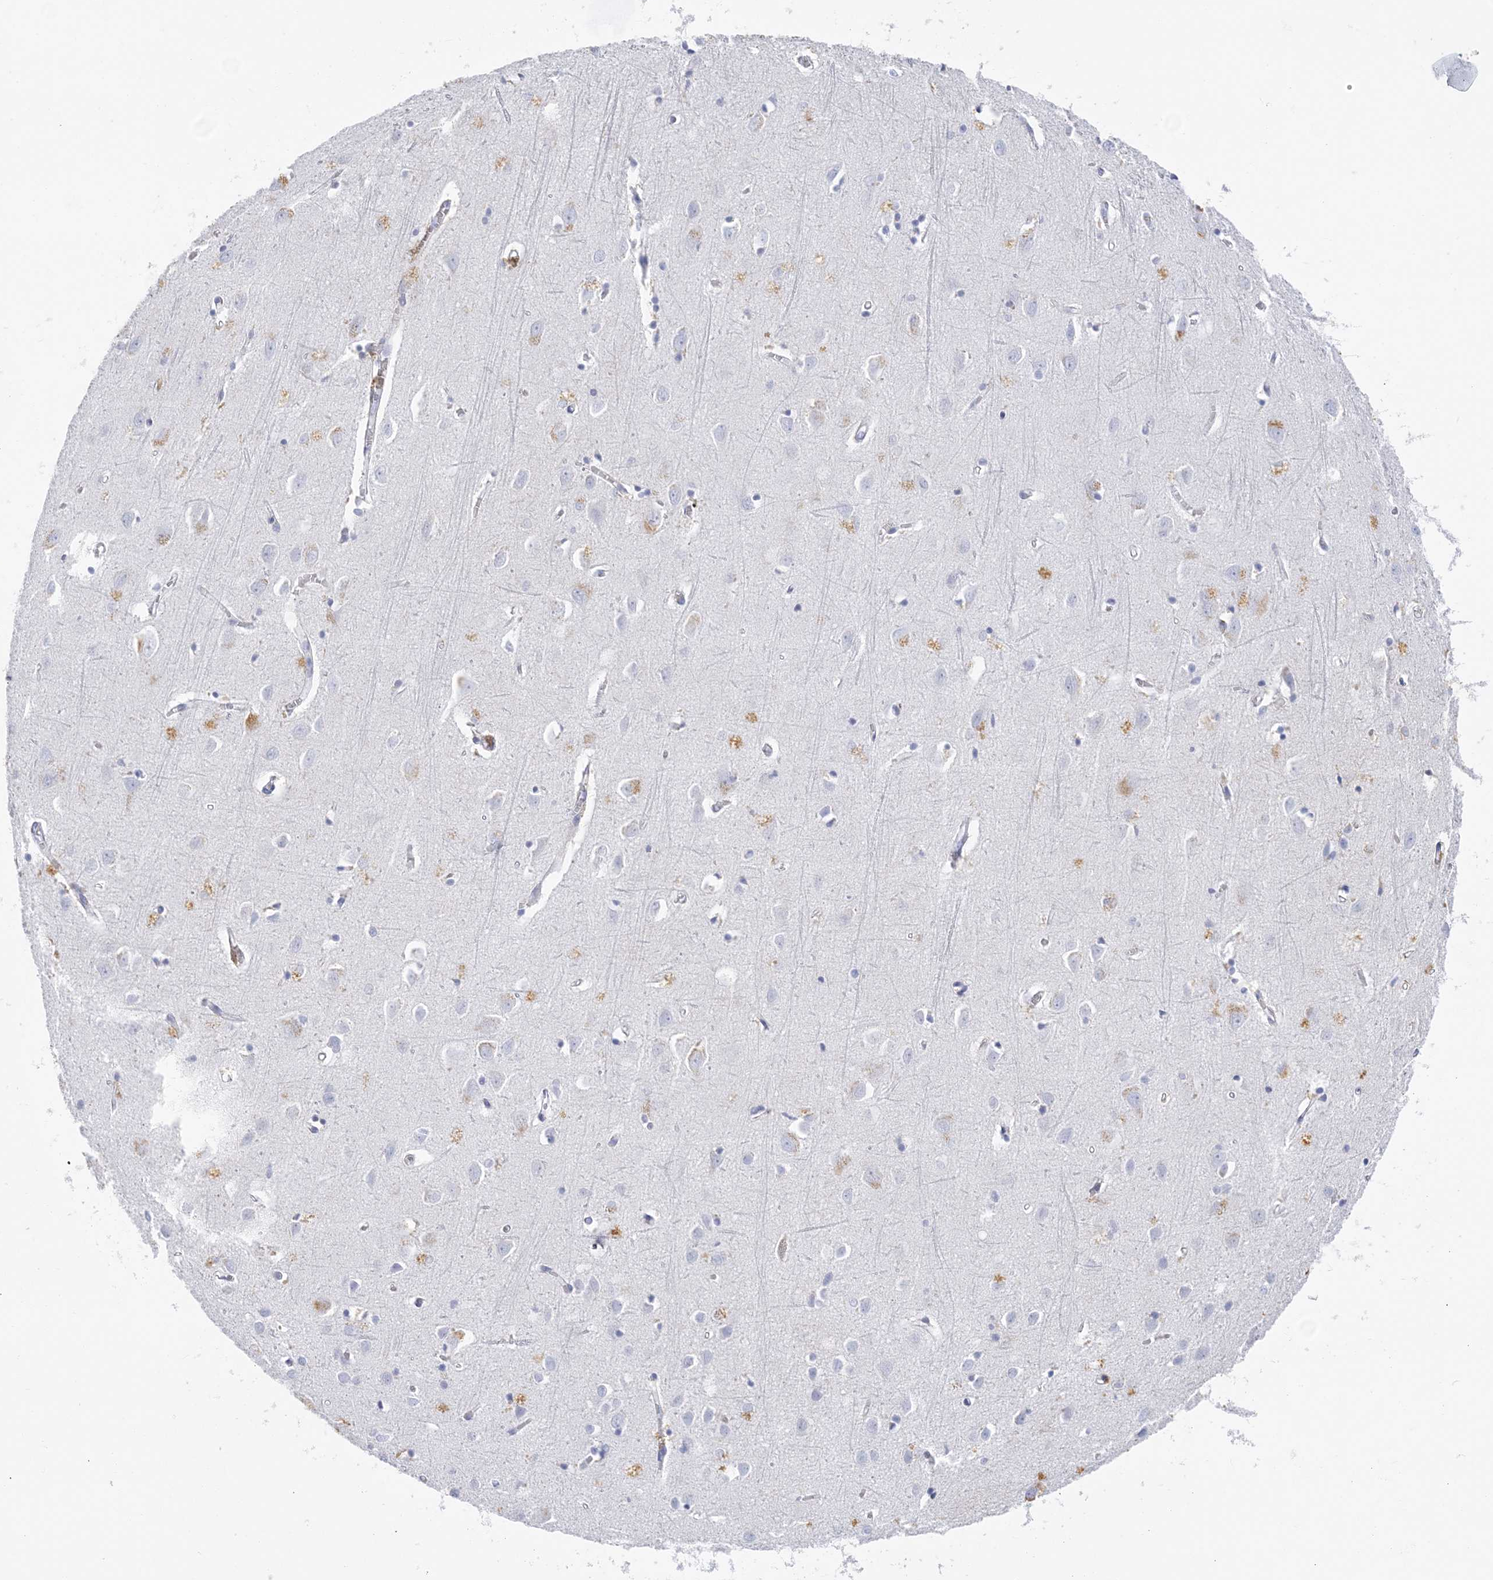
{"staining": {"intensity": "negative", "quantity": "none", "location": "none"}, "tissue": "cerebral cortex", "cell_type": "Endothelial cells", "image_type": "normal", "snomed": [{"axis": "morphology", "description": "Normal tissue, NOS"}, {"axis": "topography", "description": "Cerebral cortex"}], "caption": "Endothelial cells are negative for protein expression in unremarkable human cerebral cortex. (Stains: DAB (3,3'-diaminobenzidine) immunohistochemistry (IHC) with hematoxylin counter stain, Microscopy: brightfield microscopy at high magnification).", "gene": "SH3YL1", "patient": {"sex": "female", "age": 64}}